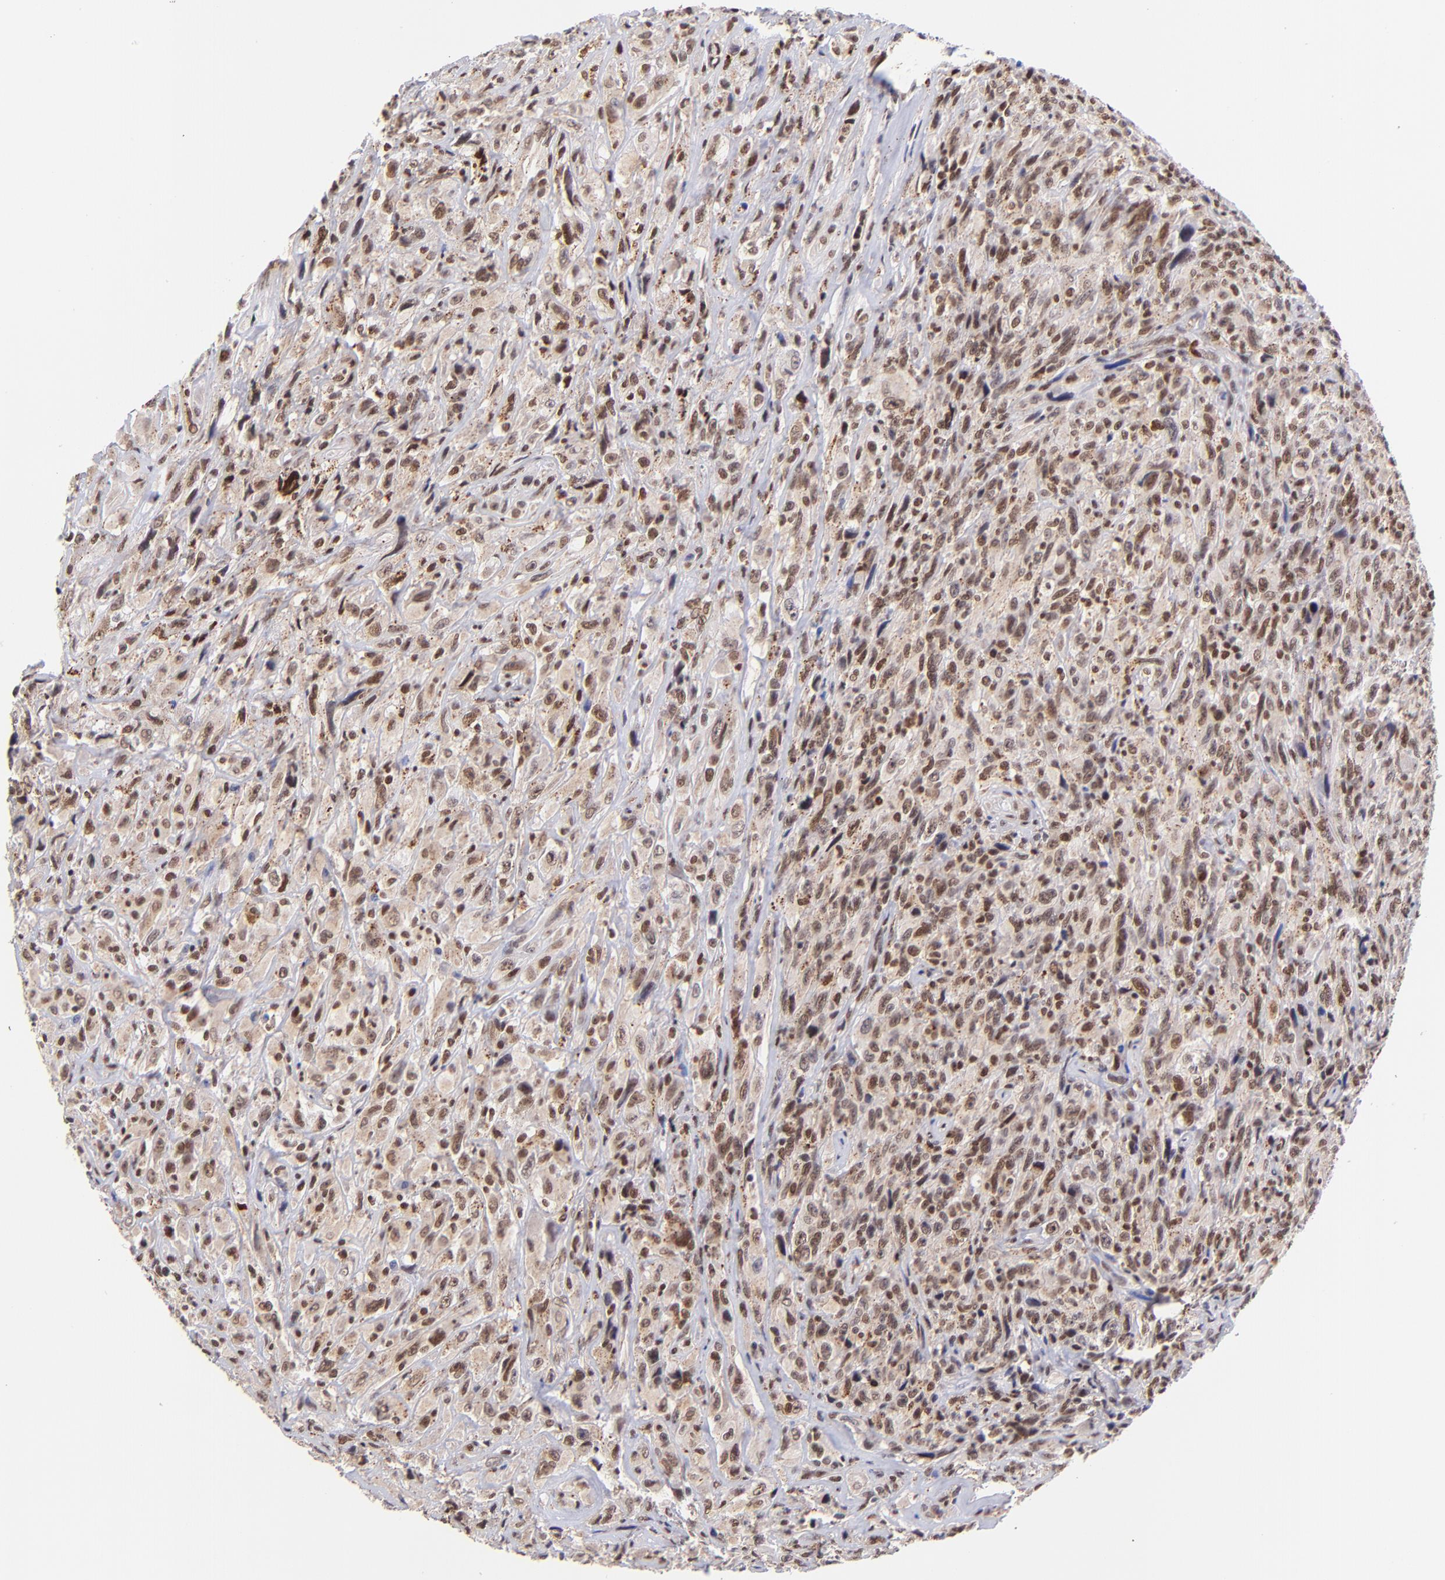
{"staining": {"intensity": "moderate", "quantity": ">75%", "location": "nuclear"}, "tissue": "glioma", "cell_type": "Tumor cells", "image_type": "cancer", "snomed": [{"axis": "morphology", "description": "Glioma, malignant, High grade"}, {"axis": "topography", "description": "Brain"}], "caption": "Immunohistochemistry (IHC) (DAB (3,3'-diaminobenzidine)) staining of human glioma demonstrates moderate nuclear protein expression in about >75% of tumor cells. The staining was performed using DAB (3,3'-diaminobenzidine), with brown indicating positive protein expression. Nuclei are stained blue with hematoxylin.", "gene": "MIDEAS", "patient": {"sex": "male", "age": 48}}